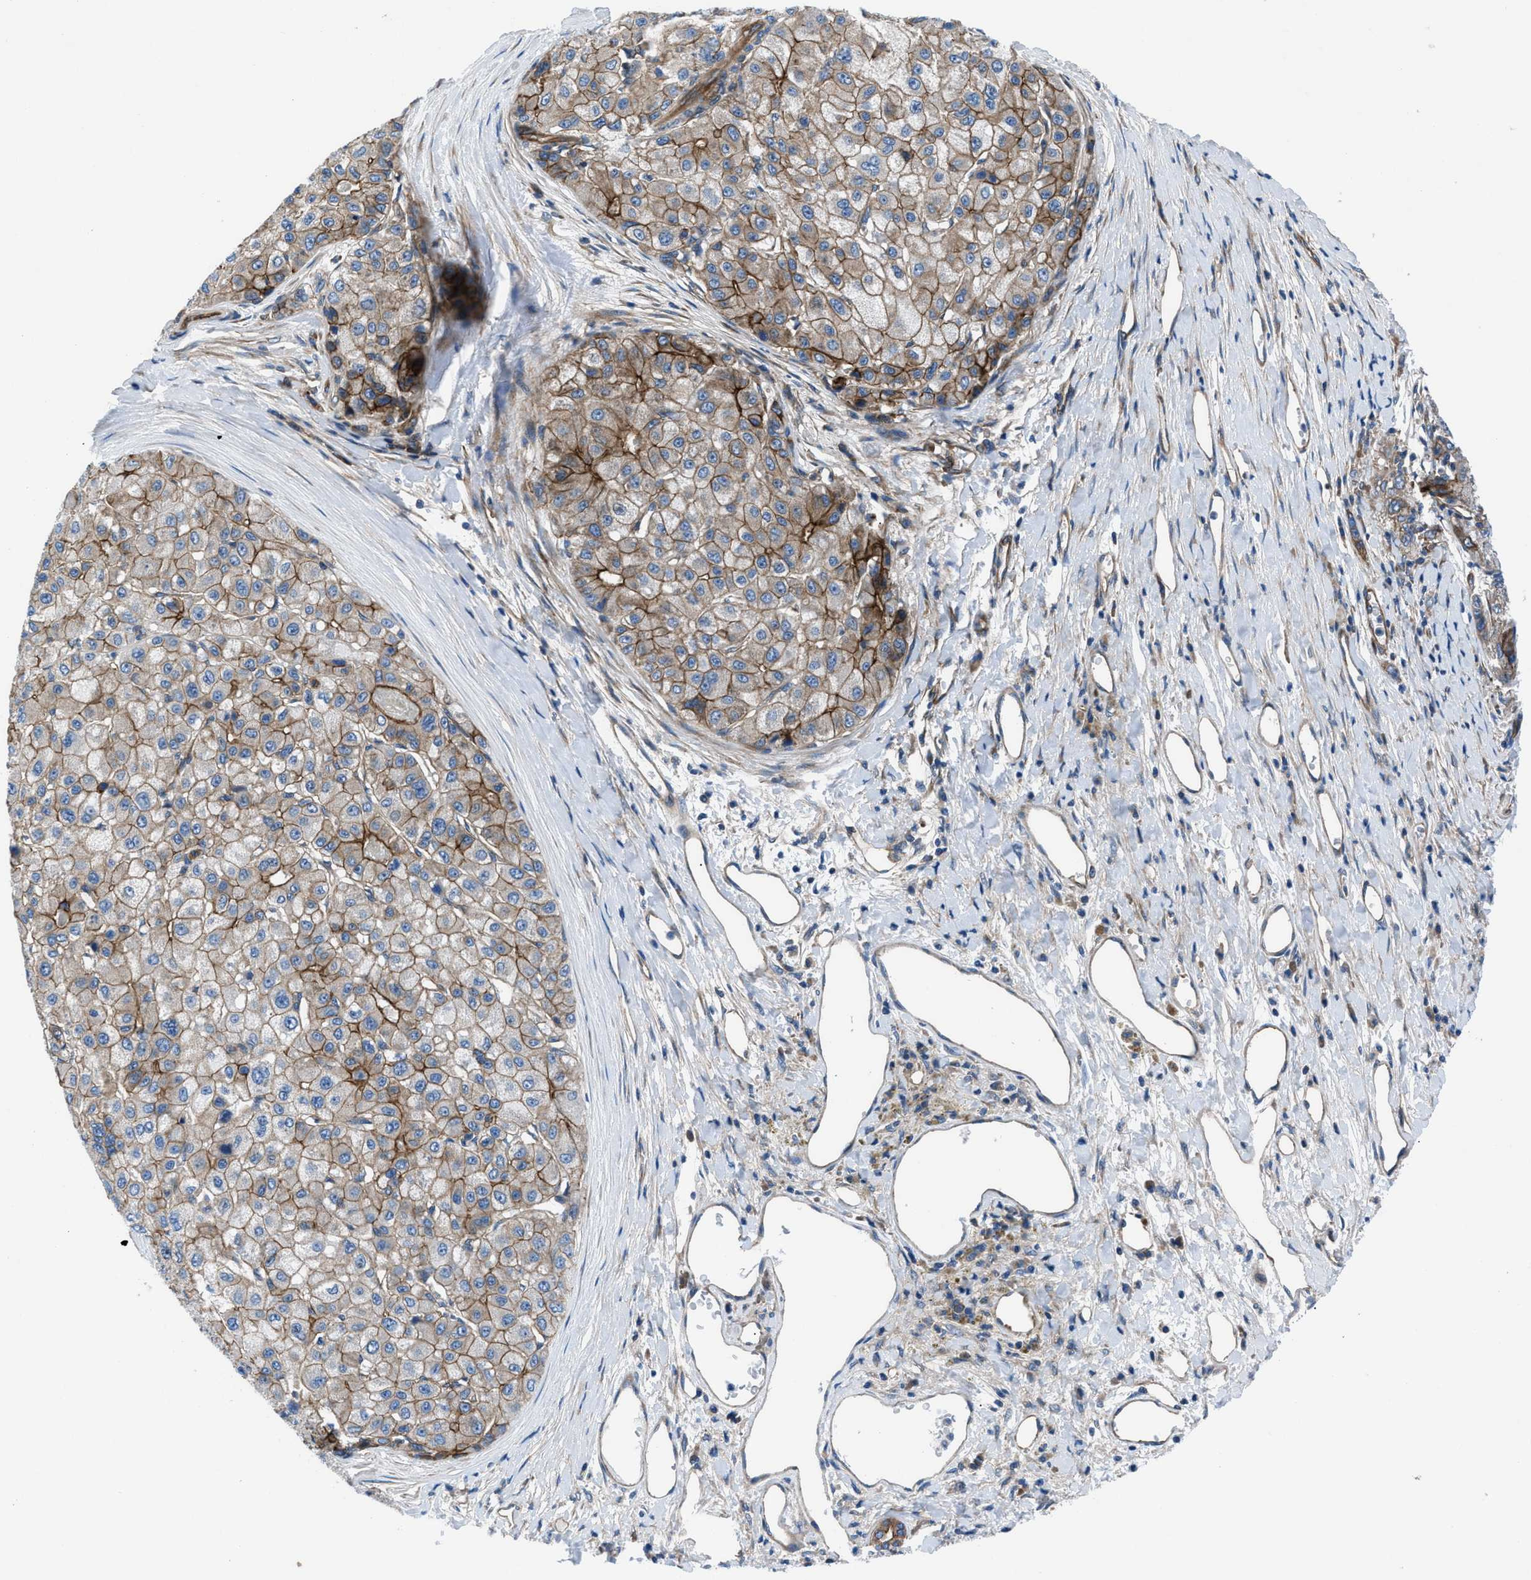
{"staining": {"intensity": "moderate", "quantity": ">75%", "location": "cytoplasmic/membranous"}, "tissue": "liver cancer", "cell_type": "Tumor cells", "image_type": "cancer", "snomed": [{"axis": "morphology", "description": "Carcinoma, Hepatocellular, NOS"}, {"axis": "topography", "description": "Liver"}], "caption": "Moderate cytoplasmic/membranous positivity for a protein is present in approximately >75% of tumor cells of liver cancer (hepatocellular carcinoma) using immunohistochemistry (IHC).", "gene": "TRIP4", "patient": {"sex": "male", "age": 80}}